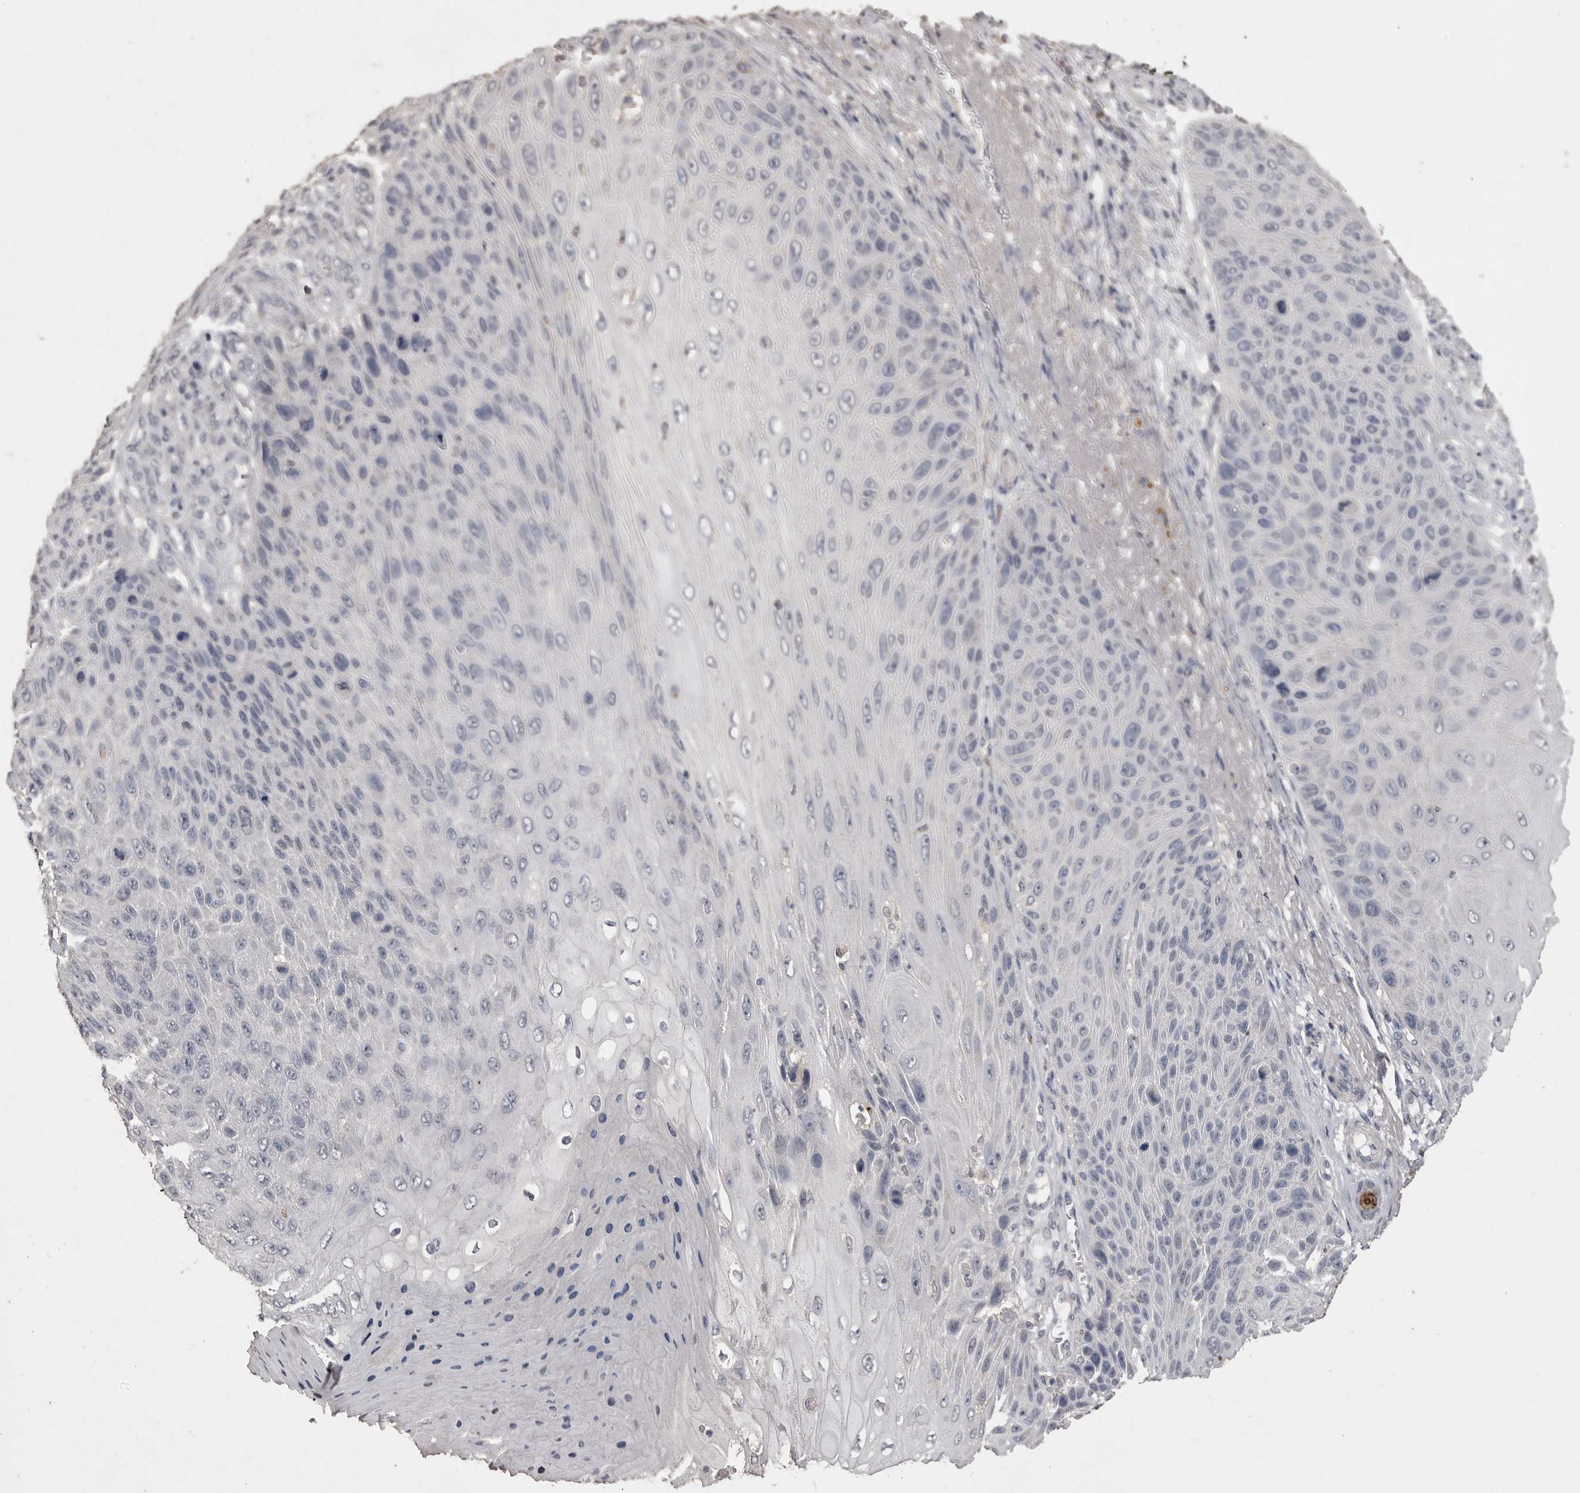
{"staining": {"intensity": "negative", "quantity": "none", "location": "none"}, "tissue": "skin cancer", "cell_type": "Tumor cells", "image_type": "cancer", "snomed": [{"axis": "morphology", "description": "Squamous cell carcinoma, NOS"}, {"axis": "topography", "description": "Skin"}], "caption": "The histopathology image exhibits no staining of tumor cells in squamous cell carcinoma (skin).", "gene": "MMP7", "patient": {"sex": "female", "age": 88}}